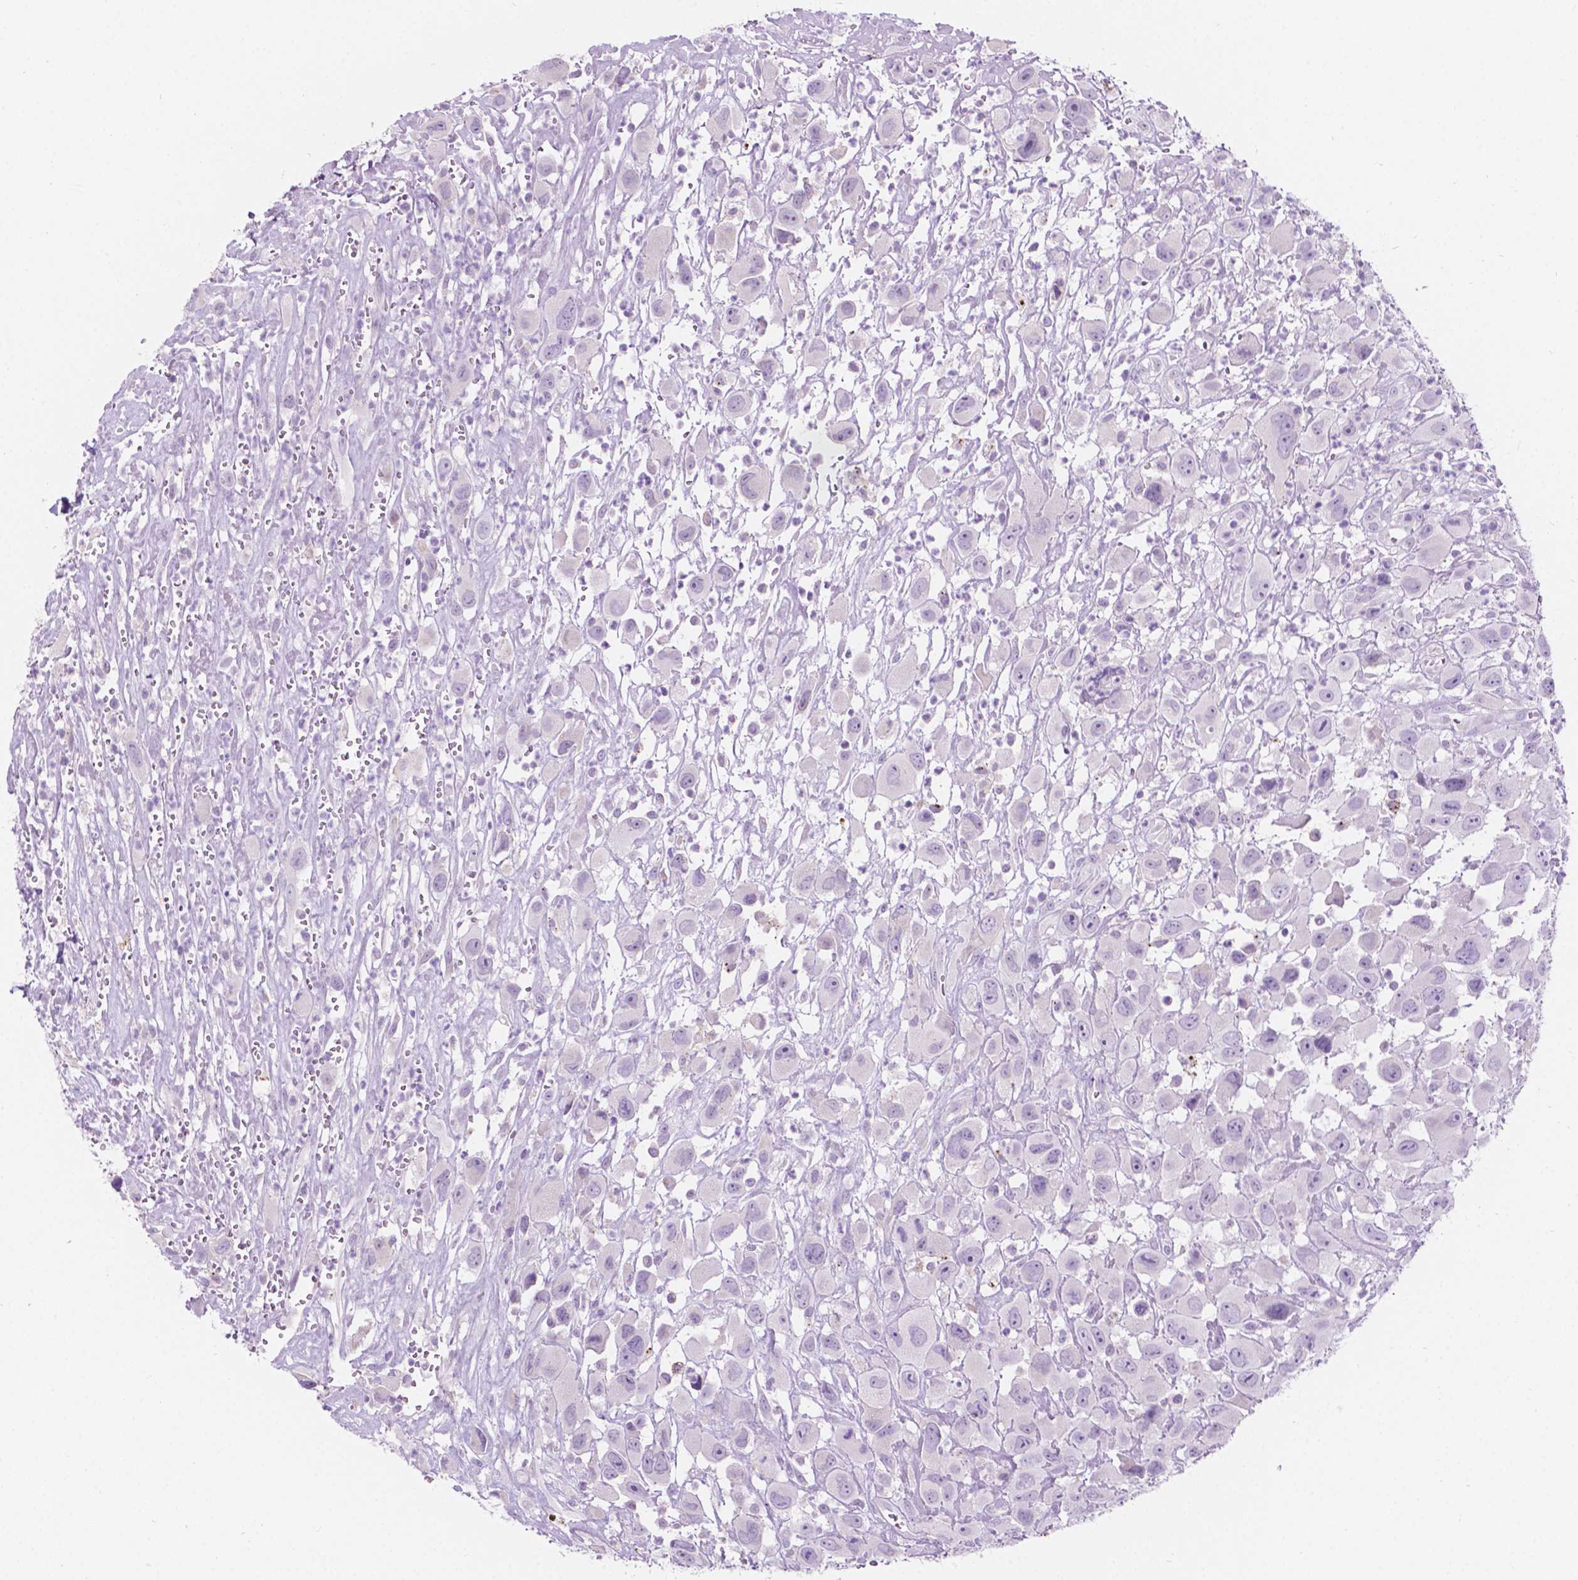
{"staining": {"intensity": "negative", "quantity": "none", "location": "none"}, "tissue": "head and neck cancer", "cell_type": "Tumor cells", "image_type": "cancer", "snomed": [{"axis": "morphology", "description": "Squamous cell carcinoma, NOS"}, {"axis": "morphology", "description": "Squamous cell carcinoma, metastatic, NOS"}, {"axis": "topography", "description": "Oral tissue"}, {"axis": "topography", "description": "Head-Neck"}], "caption": "Immunohistochemistry photomicrograph of neoplastic tissue: head and neck cancer (squamous cell carcinoma) stained with DAB reveals no significant protein positivity in tumor cells.", "gene": "NOS1AP", "patient": {"sex": "female", "age": 85}}